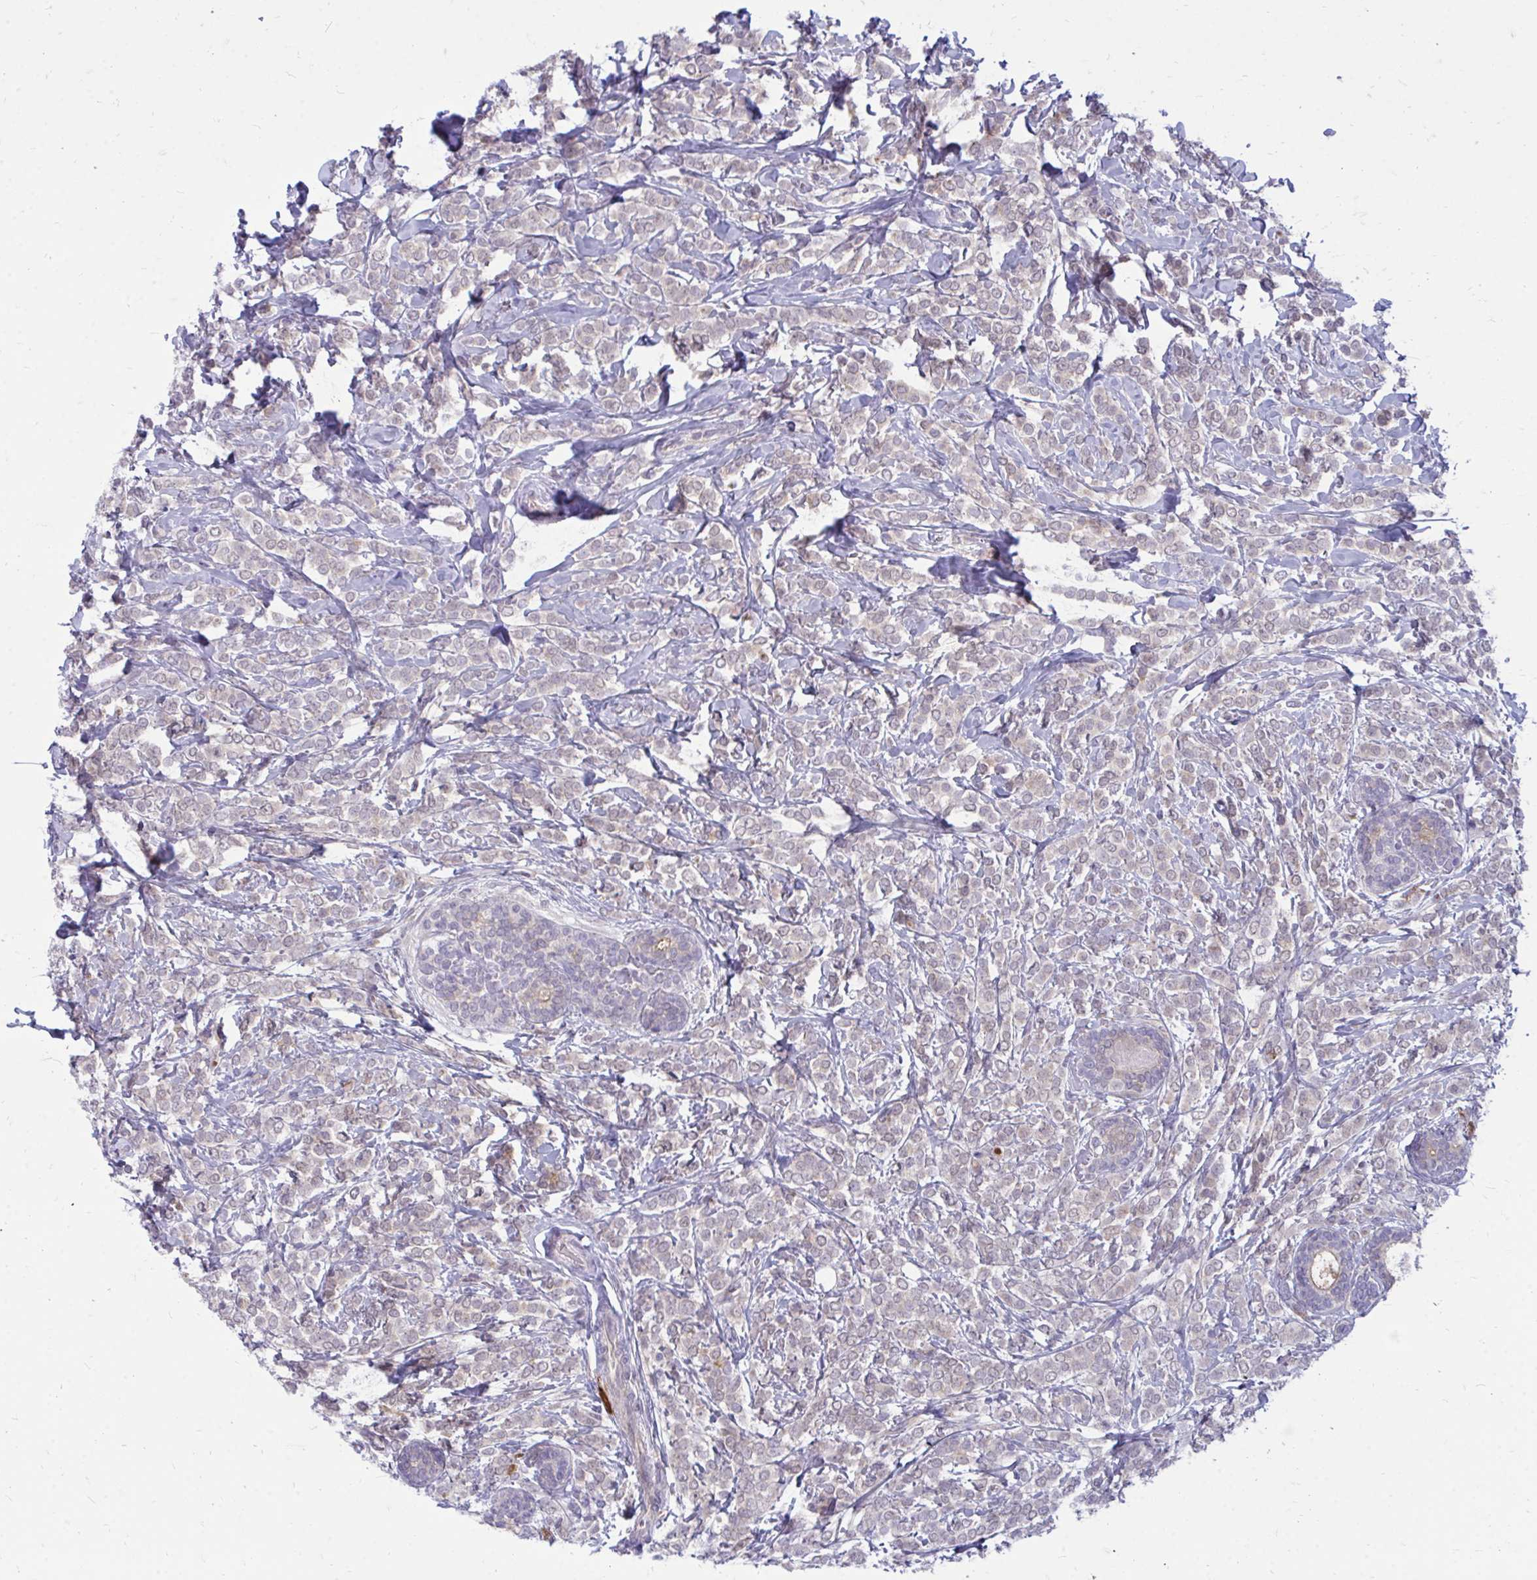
{"staining": {"intensity": "weak", "quantity": ">75%", "location": "cytoplasmic/membranous"}, "tissue": "breast cancer", "cell_type": "Tumor cells", "image_type": "cancer", "snomed": [{"axis": "morphology", "description": "Lobular carcinoma"}, {"axis": "topography", "description": "Breast"}], "caption": "An image showing weak cytoplasmic/membranous positivity in approximately >75% of tumor cells in breast lobular carcinoma, as visualized by brown immunohistochemical staining.", "gene": "ACSL5", "patient": {"sex": "female", "age": 49}}